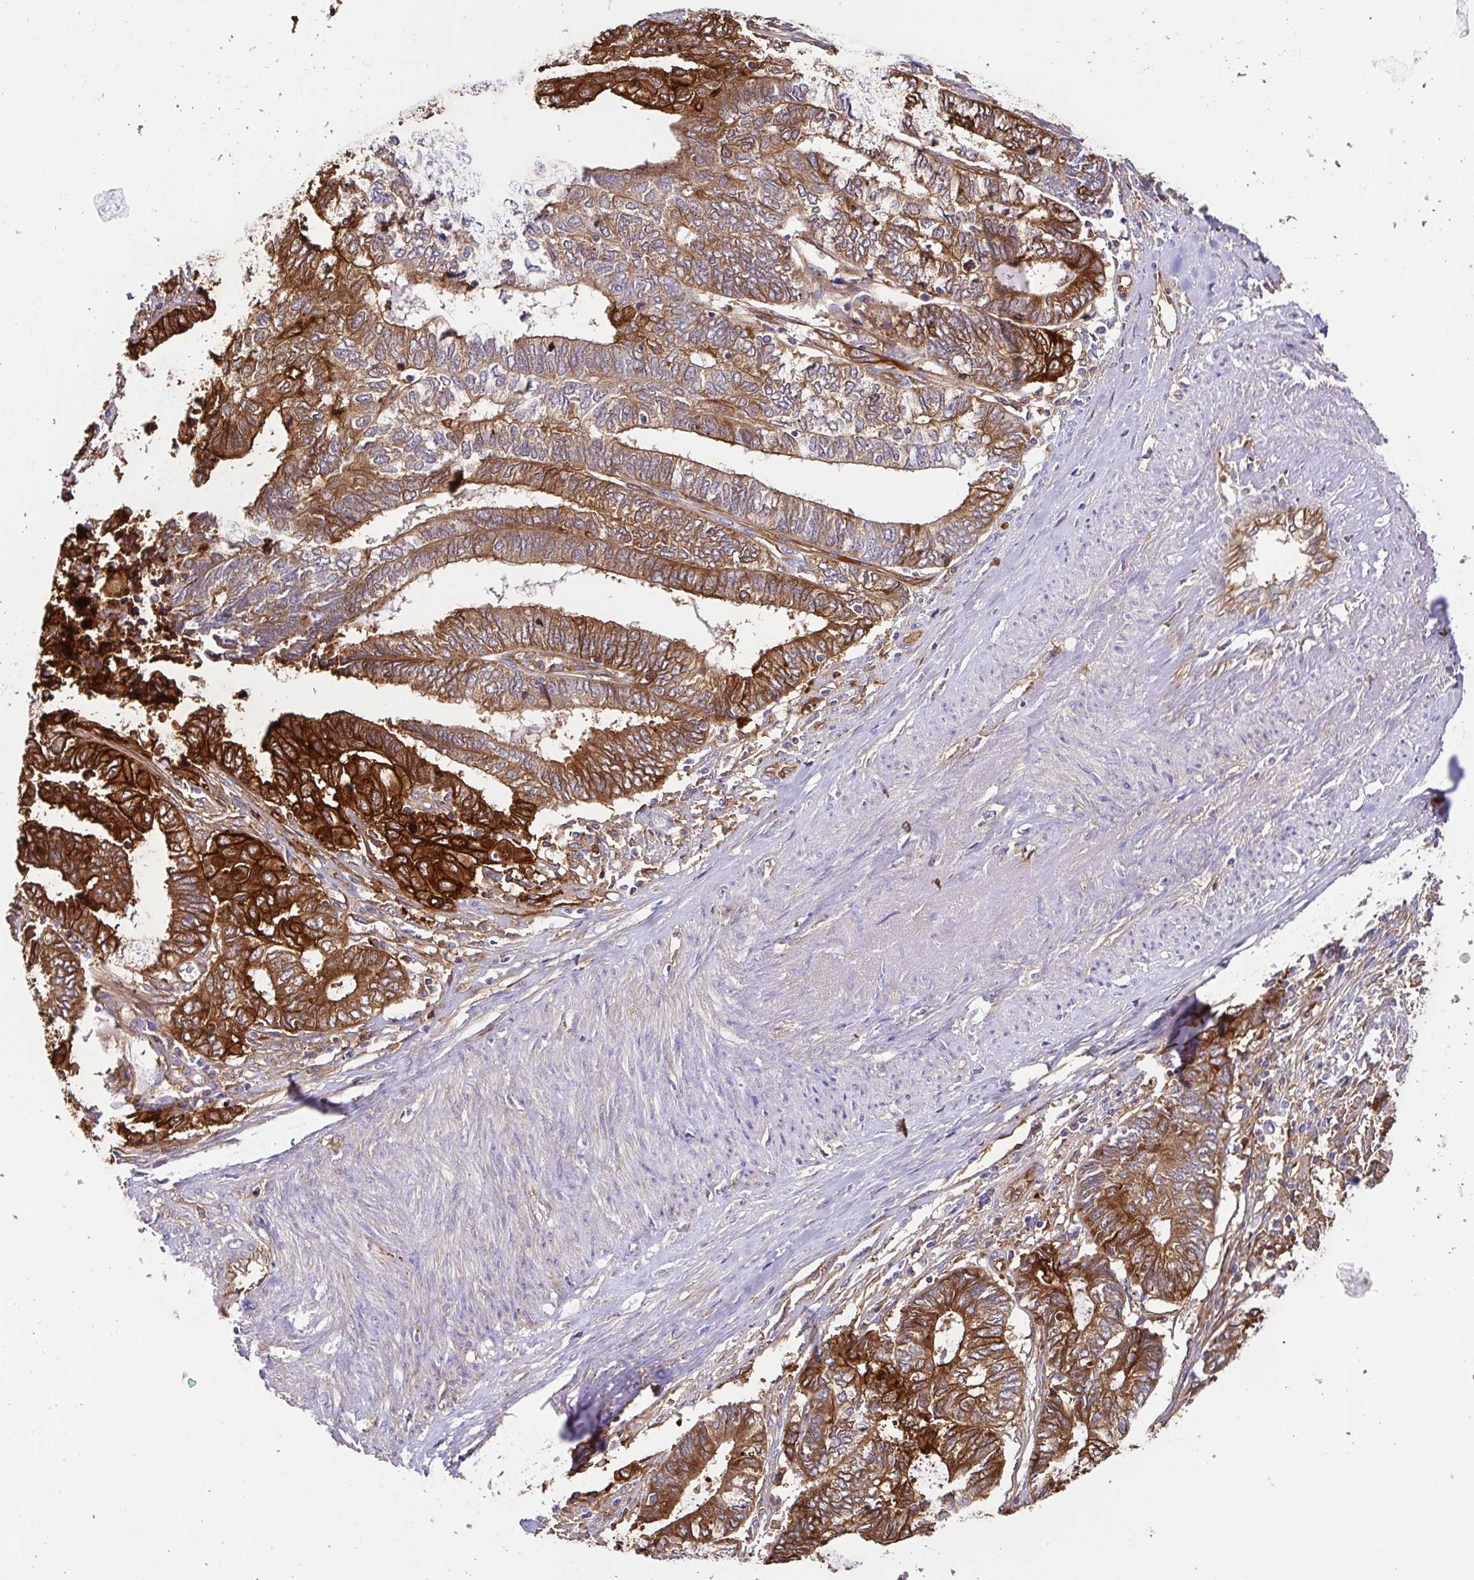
{"staining": {"intensity": "strong", "quantity": "25%-75%", "location": "cytoplasmic/membranous"}, "tissue": "endometrial cancer", "cell_type": "Tumor cells", "image_type": "cancer", "snomed": [{"axis": "morphology", "description": "Adenocarcinoma, NOS"}, {"axis": "topography", "description": "Uterus"}, {"axis": "topography", "description": "Endometrium"}], "caption": "The histopathology image exhibits immunohistochemical staining of adenocarcinoma (endometrial). There is strong cytoplasmic/membranous staining is identified in approximately 25%-75% of tumor cells.", "gene": "ANXA2", "patient": {"sex": "female", "age": 70}}